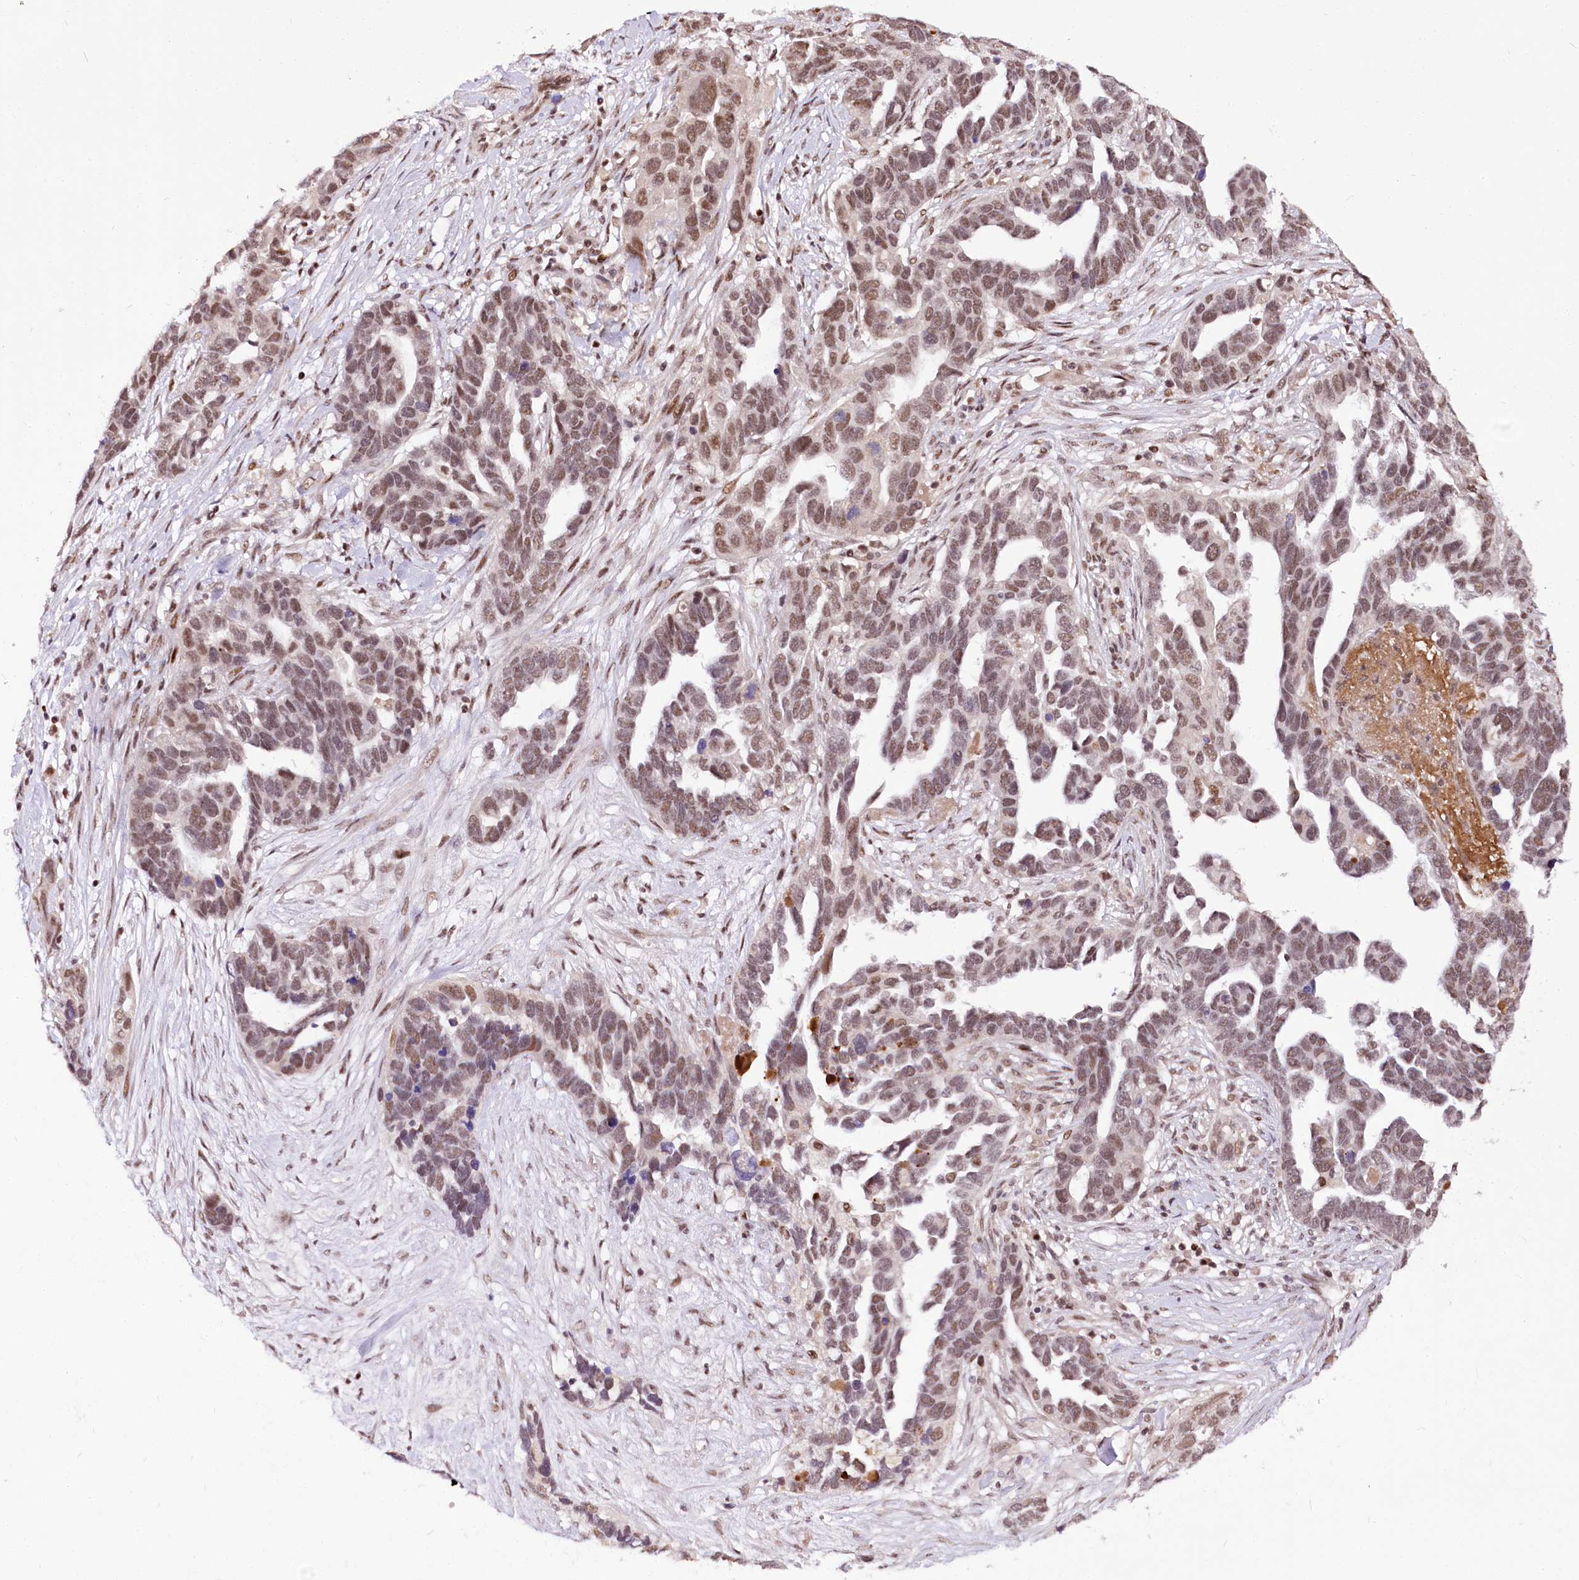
{"staining": {"intensity": "moderate", "quantity": ">75%", "location": "nuclear"}, "tissue": "ovarian cancer", "cell_type": "Tumor cells", "image_type": "cancer", "snomed": [{"axis": "morphology", "description": "Cystadenocarcinoma, serous, NOS"}, {"axis": "topography", "description": "Ovary"}], "caption": "There is medium levels of moderate nuclear expression in tumor cells of ovarian cancer (serous cystadenocarcinoma), as demonstrated by immunohistochemical staining (brown color).", "gene": "POLA2", "patient": {"sex": "female", "age": 54}}